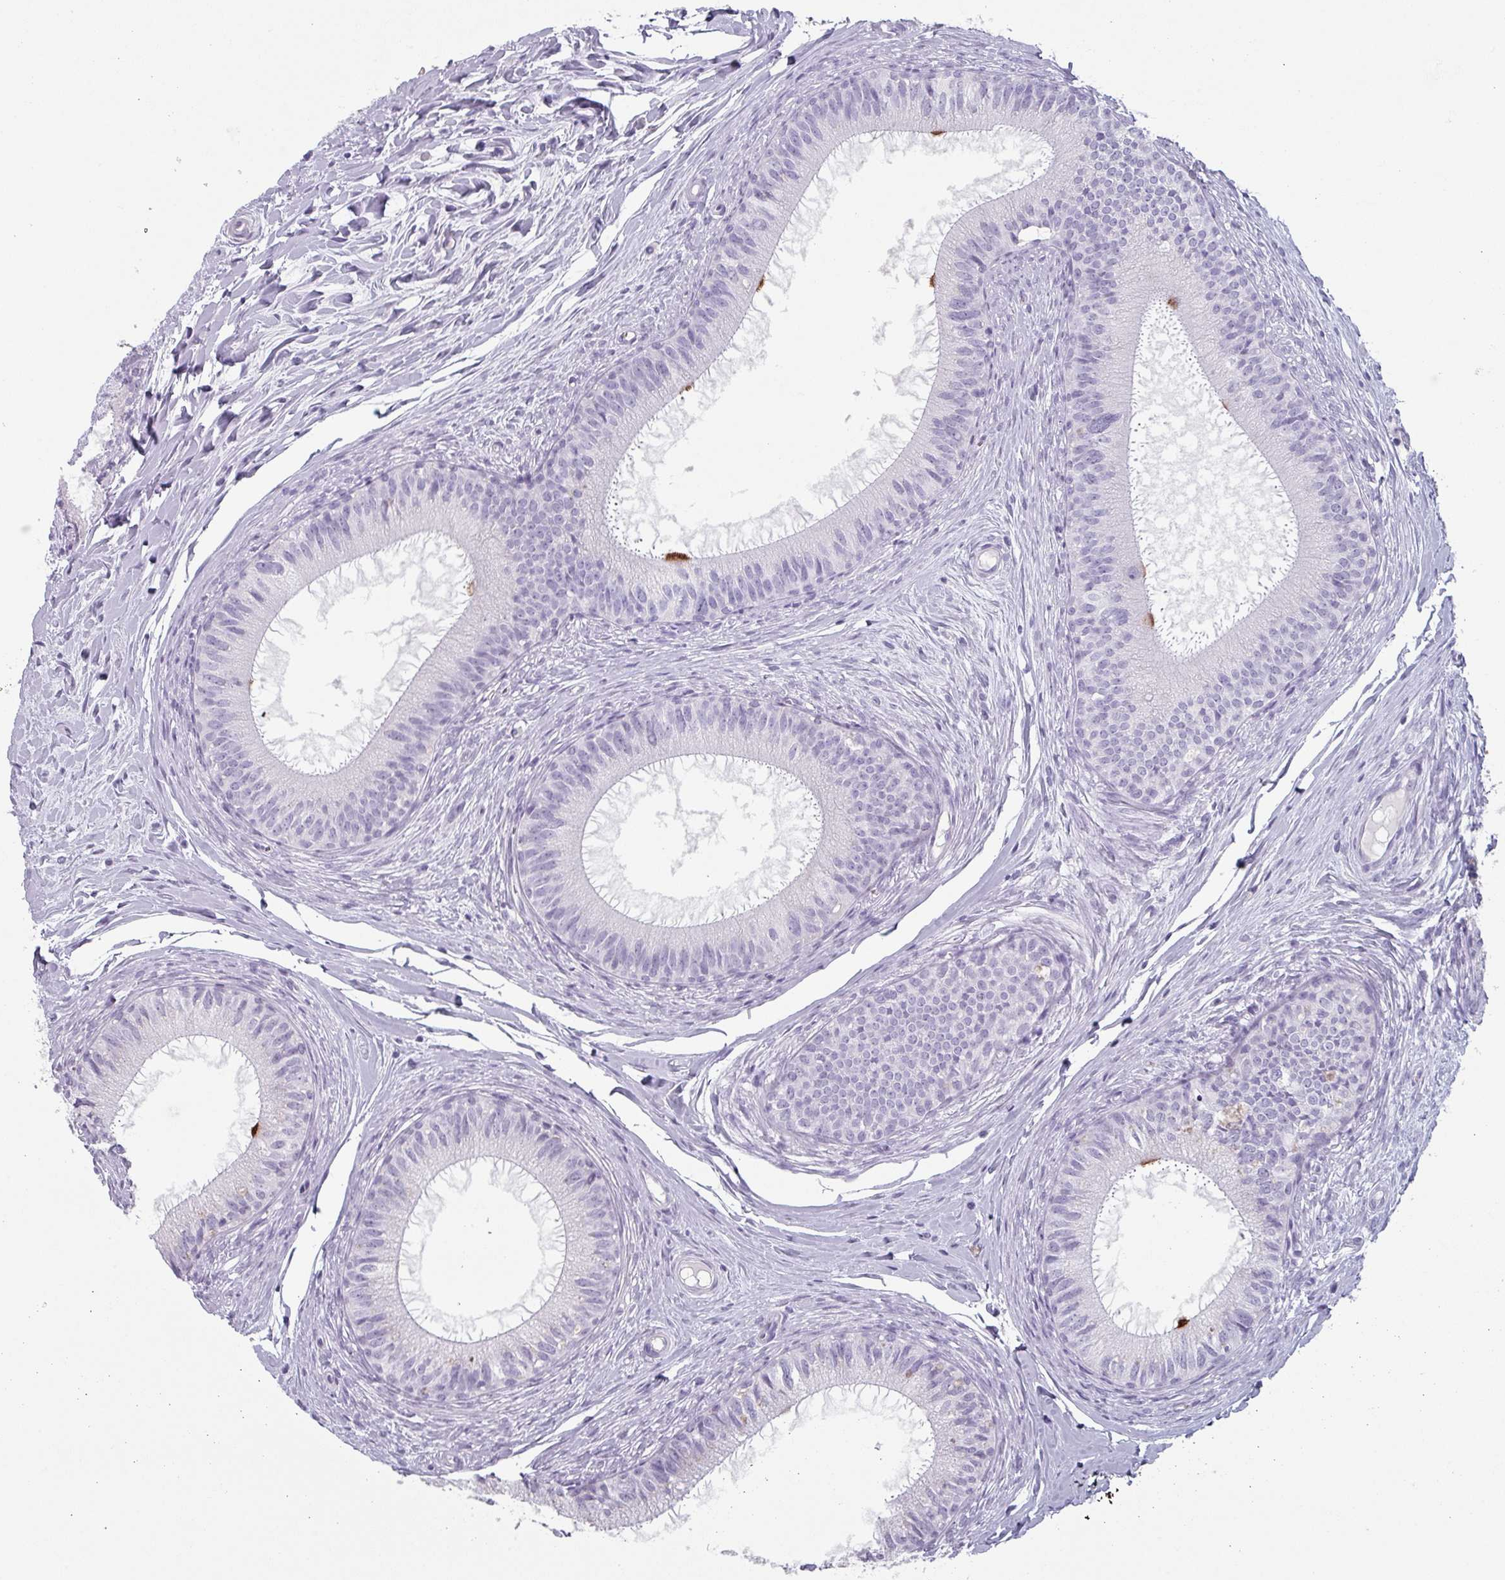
{"staining": {"intensity": "negative", "quantity": "none", "location": "none"}, "tissue": "epididymis", "cell_type": "Glandular cells", "image_type": "normal", "snomed": [{"axis": "morphology", "description": "Normal tissue, NOS"}, {"axis": "topography", "description": "Epididymis"}], "caption": "IHC histopathology image of unremarkable epididymis stained for a protein (brown), which demonstrates no staining in glandular cells. (DAB IHC, high magnification).", "gene": "SLC35G2", "patient": {"sex": "male", "age": 25}}